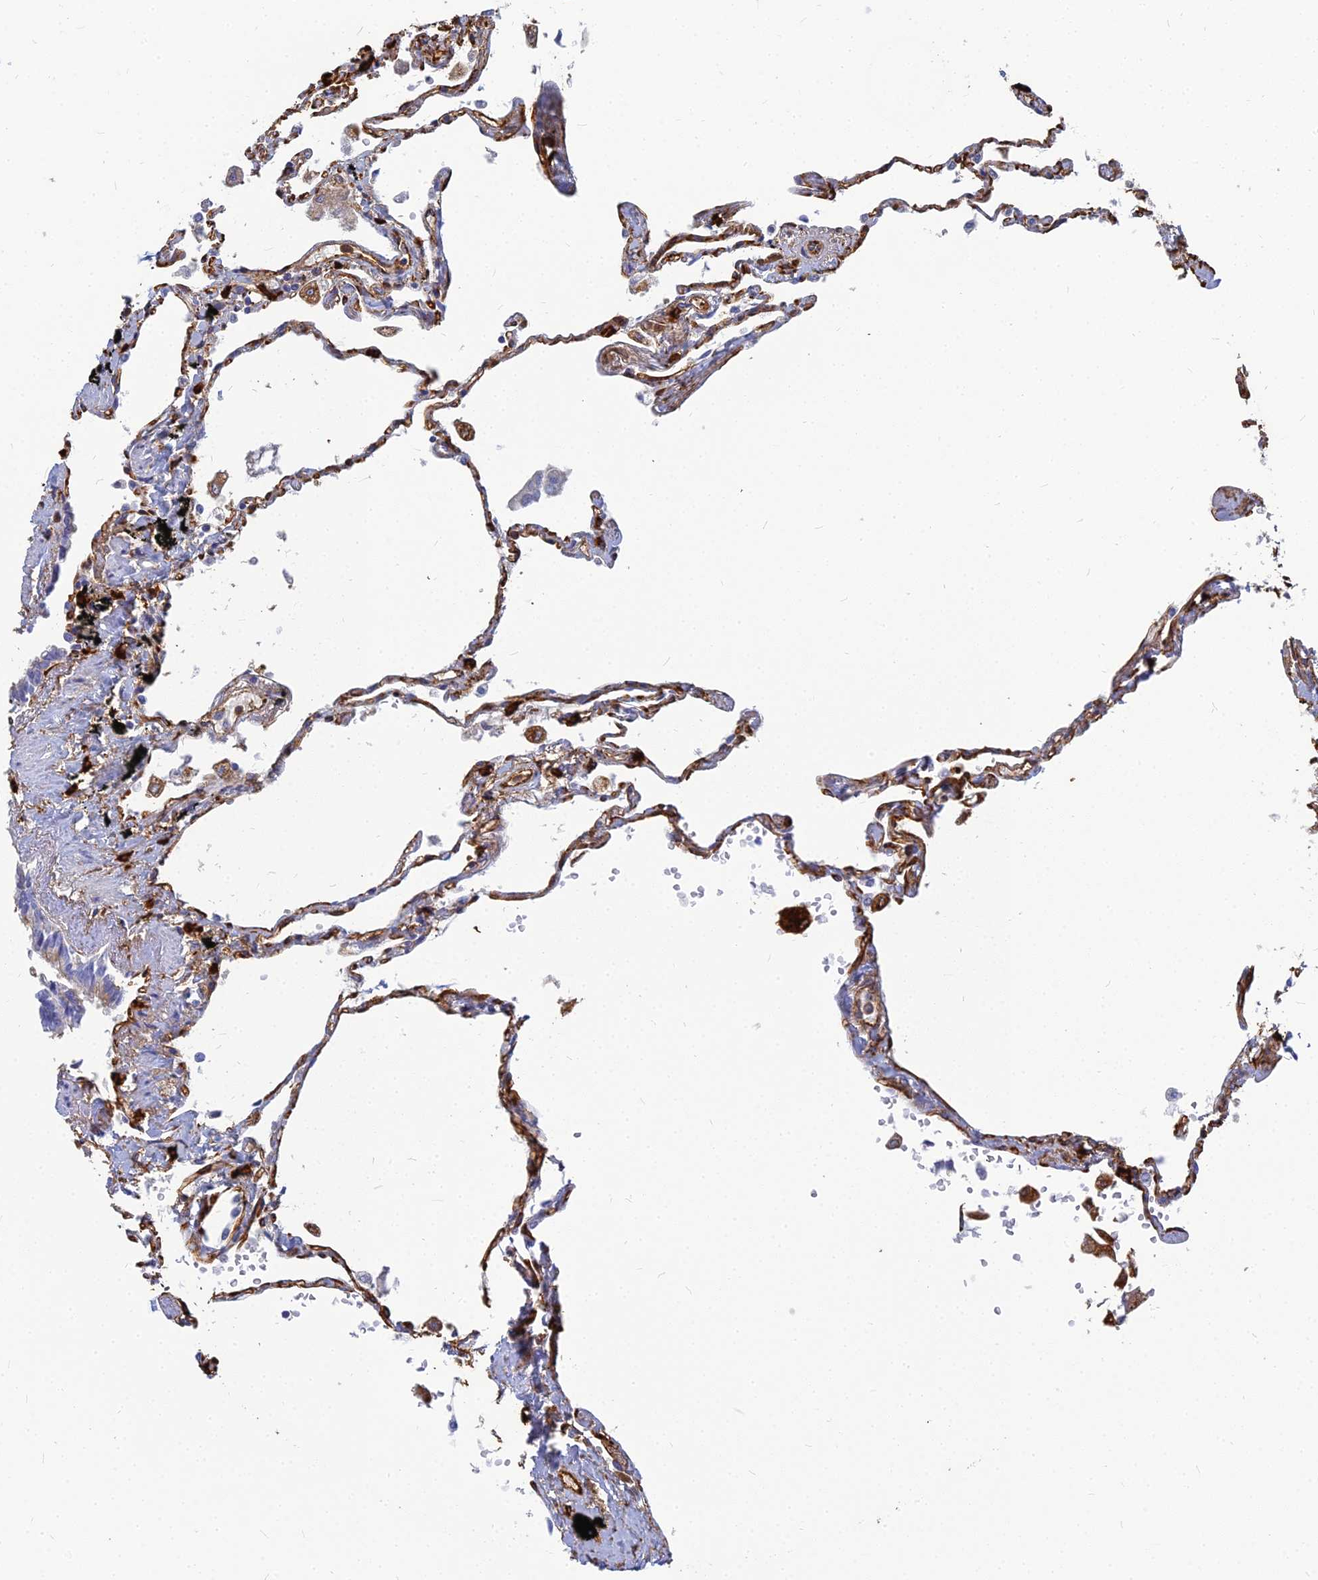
{"staining": {"intensity": "moderate", "quantity": ">75%", "location": "cytoplasmic/membranous"}, "tissue": "lung", "cell_type": "Alveolar cells", "image_type": "normal", "snomed": [{"axis": "morphology", "description": "Normal tissue, NOS"}, {"axis": "topography", "description": "Lung"}], "caption": "IHC micrograph of normal lung stained for a protein (brown), which displays medium levels of moderate cytoplasmic/membranous positivity in about >75% of alveolar cells.", "gene": "VAT1", "patient": {"sex": "female", "age": 67}}